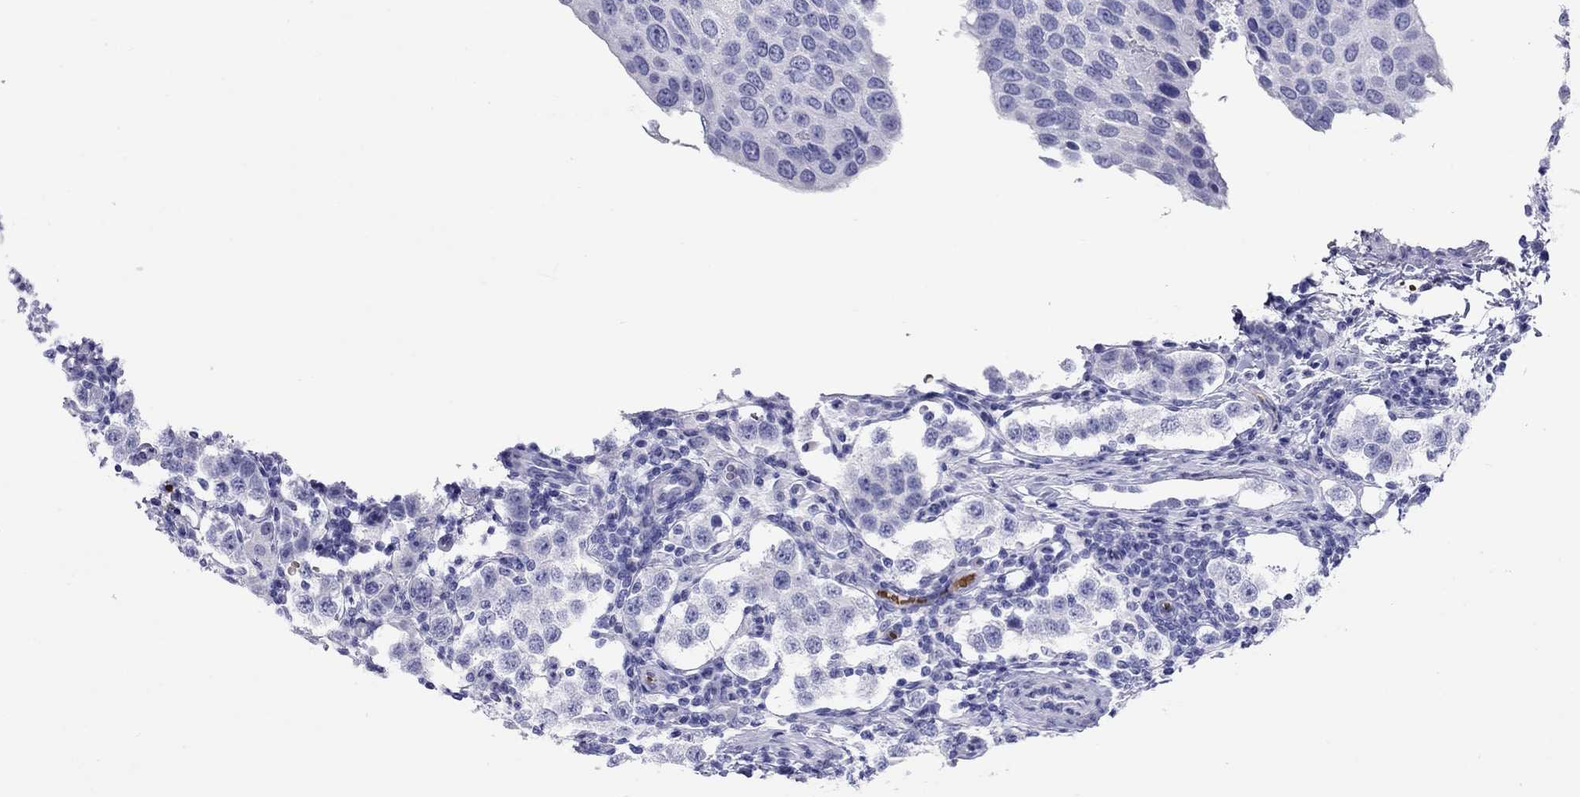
{"staining": {"intensity": "negative", "quantity": "none", "location": "none"}, "tissue": "testis cancer", "cell_type": "Tumor cells", "image_type": "cancer", "snomed": [{"axis": "morphology", "description": "Seminoma, NOS"}, {"axis": "topography", "description": "Testis"}], "caption": "Tumor cells show no significant positivity in seminoma (testis).", "gene": "PTPRN", "patient": {"sex": "male", "age": 37}}